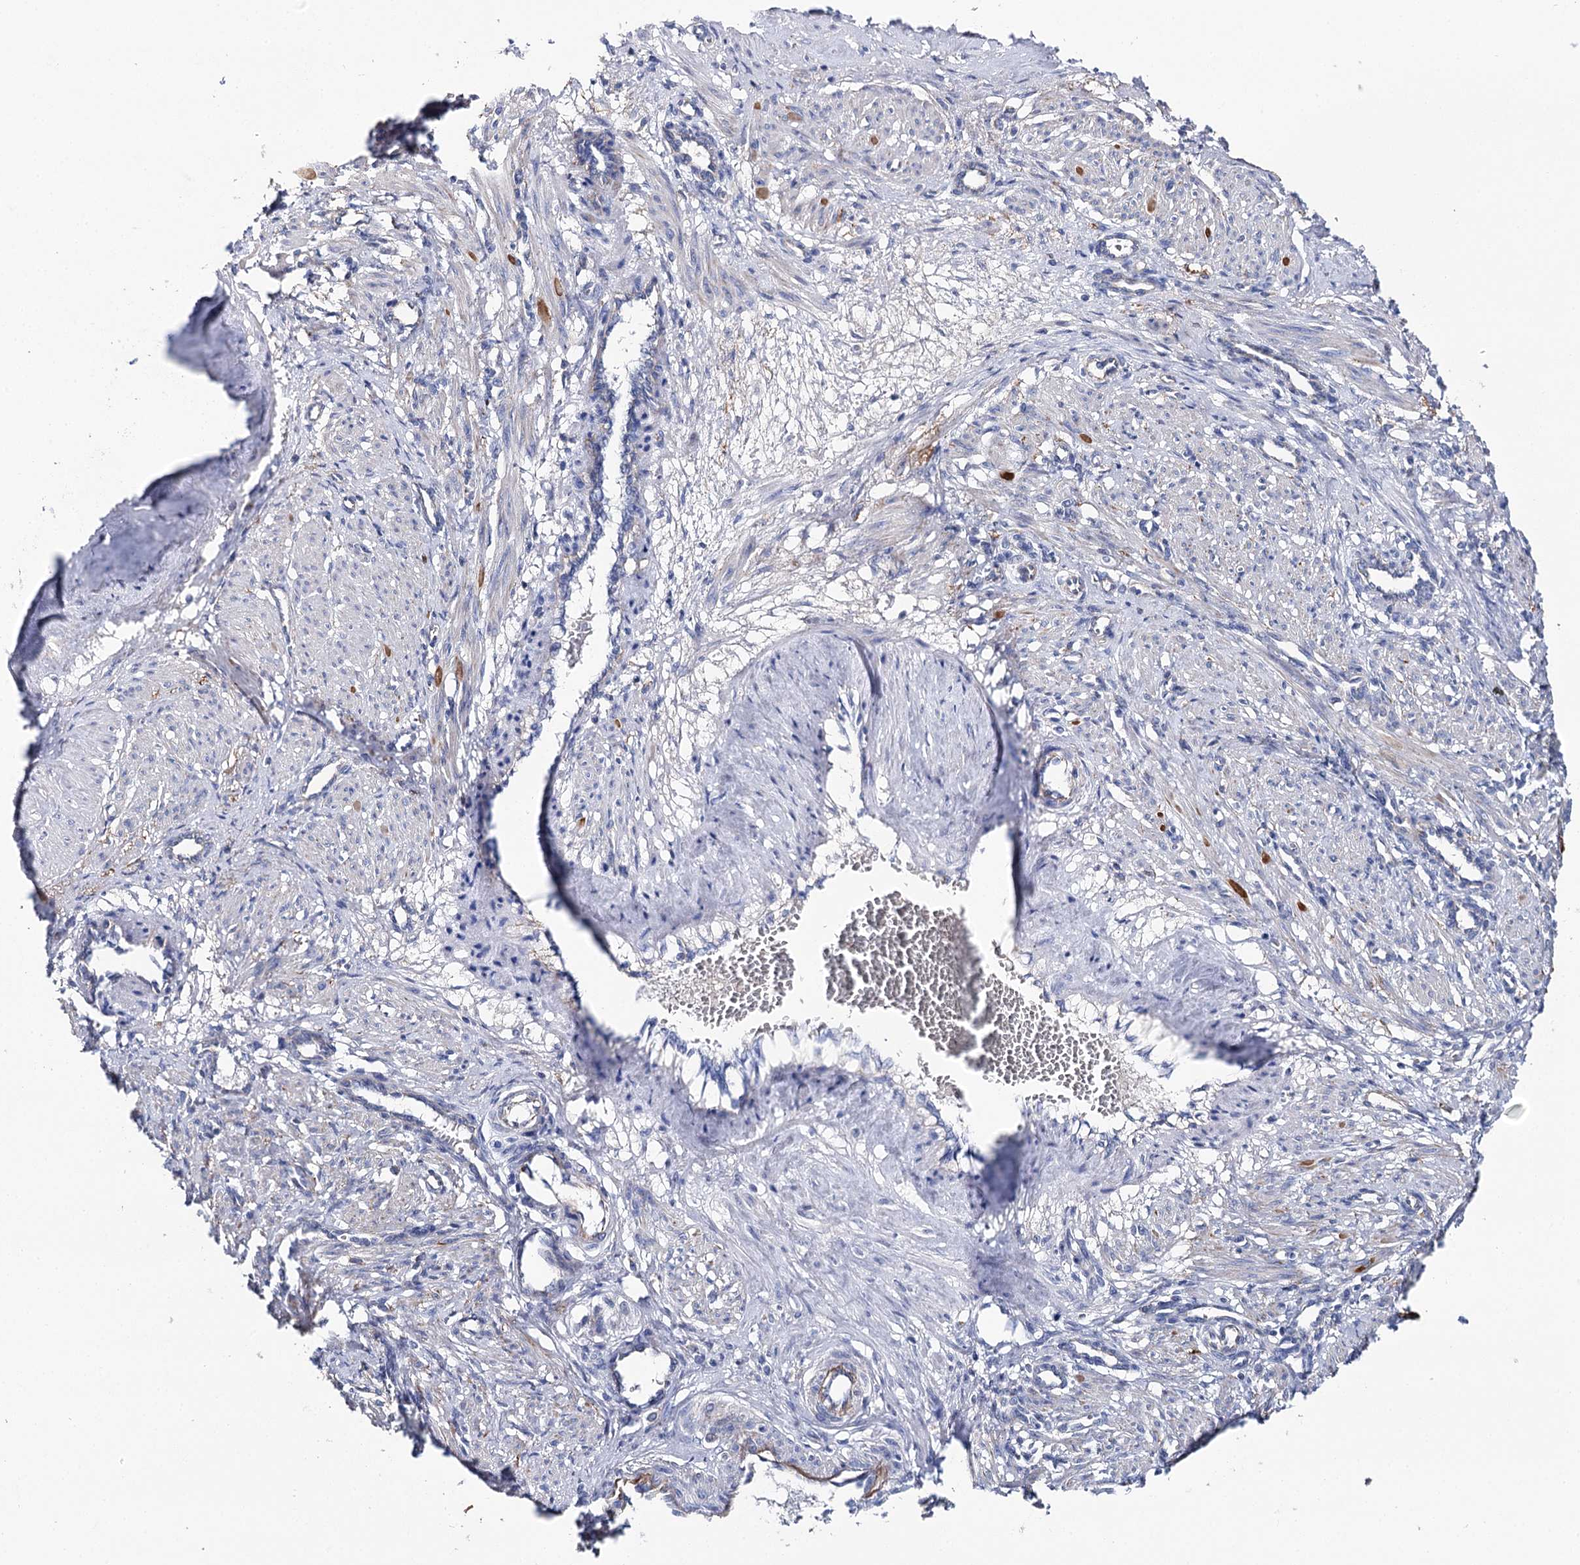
{"staining": {"intensity": "negative", "quantity": "none", "location": "none"}, "tissue": "smooth muscle", "cell_type": "Smooth muscle cells", "image_type": "normal", "snomed": [{"axis": "morphology", "description": "Normal tissue, NOS"}, {"axis": "topography", "description": "Endometrium"}], "caption": "Immunohistochemical staining of unremarkable smooth muscle displays no significant staining in smooth muscle cells.", "gene": "EPYC", "patient": {"sex": "female", "age": 33}}